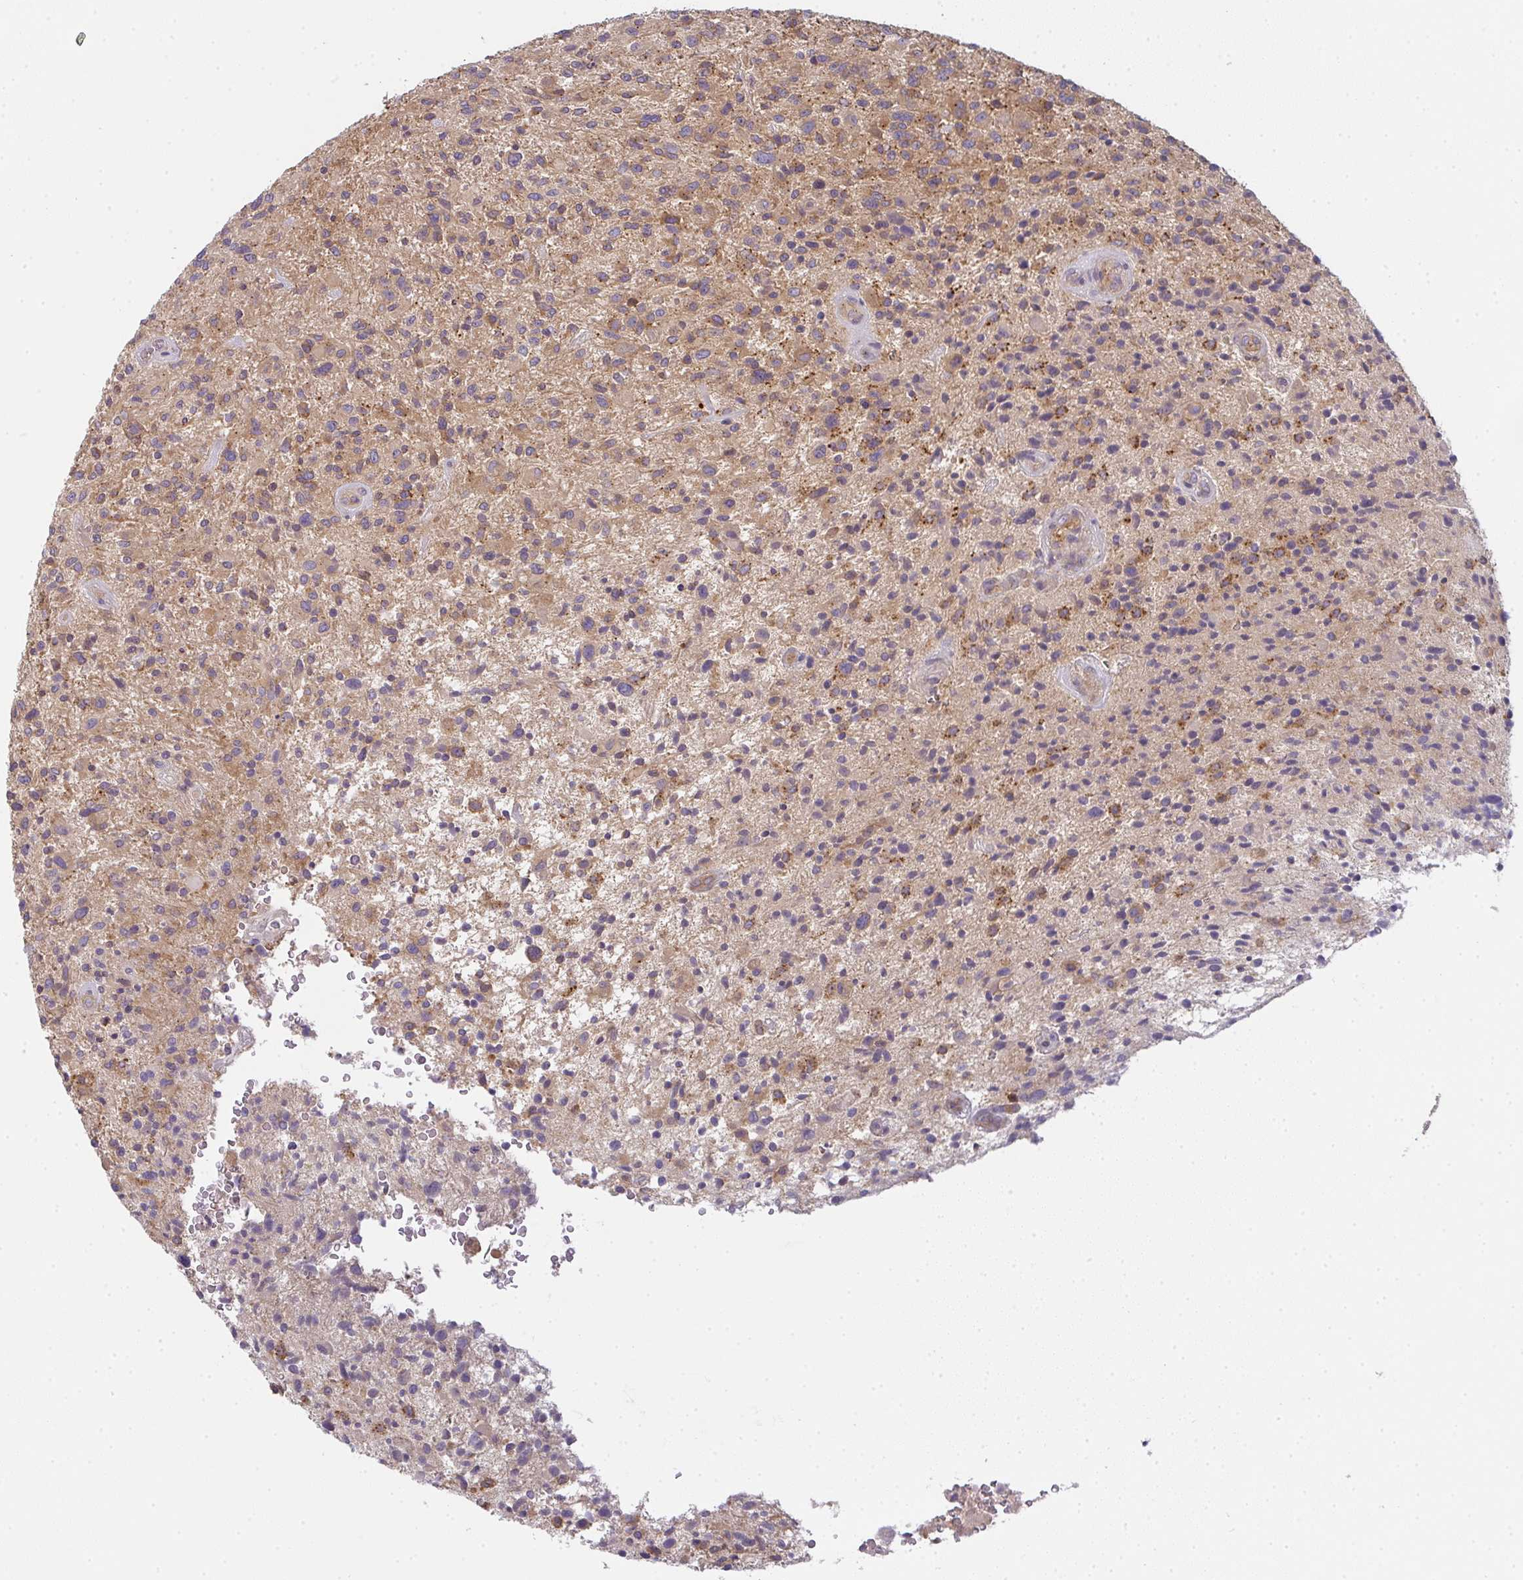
{"staining": {"intensity": "moderate", "quantity": ">75%", "location": "cytoplasmic/membranous"}, "tissue": "glioma", "cell_type": "Tumor cells", "image_type": "cancer", "snomed": [{"axis": "morphology", "description": "Glioma, malignant, High grade"}, {"axis": "topography", "description": "Brain"}], "caption": "IHC staining of high-grade glioma (malignant), which displays medium levels of moderate cytoplasmic/membranous expression in approximately >75% of tumor cells indicating moderate cytoplasmic/membranous protein staining. The staining was performed using DAB (brown) for protein detection and nuclei were counterstained in hematoxylin (blue).", "gene": "SNX5", "patient": {"sex": "male", "age": 47}}